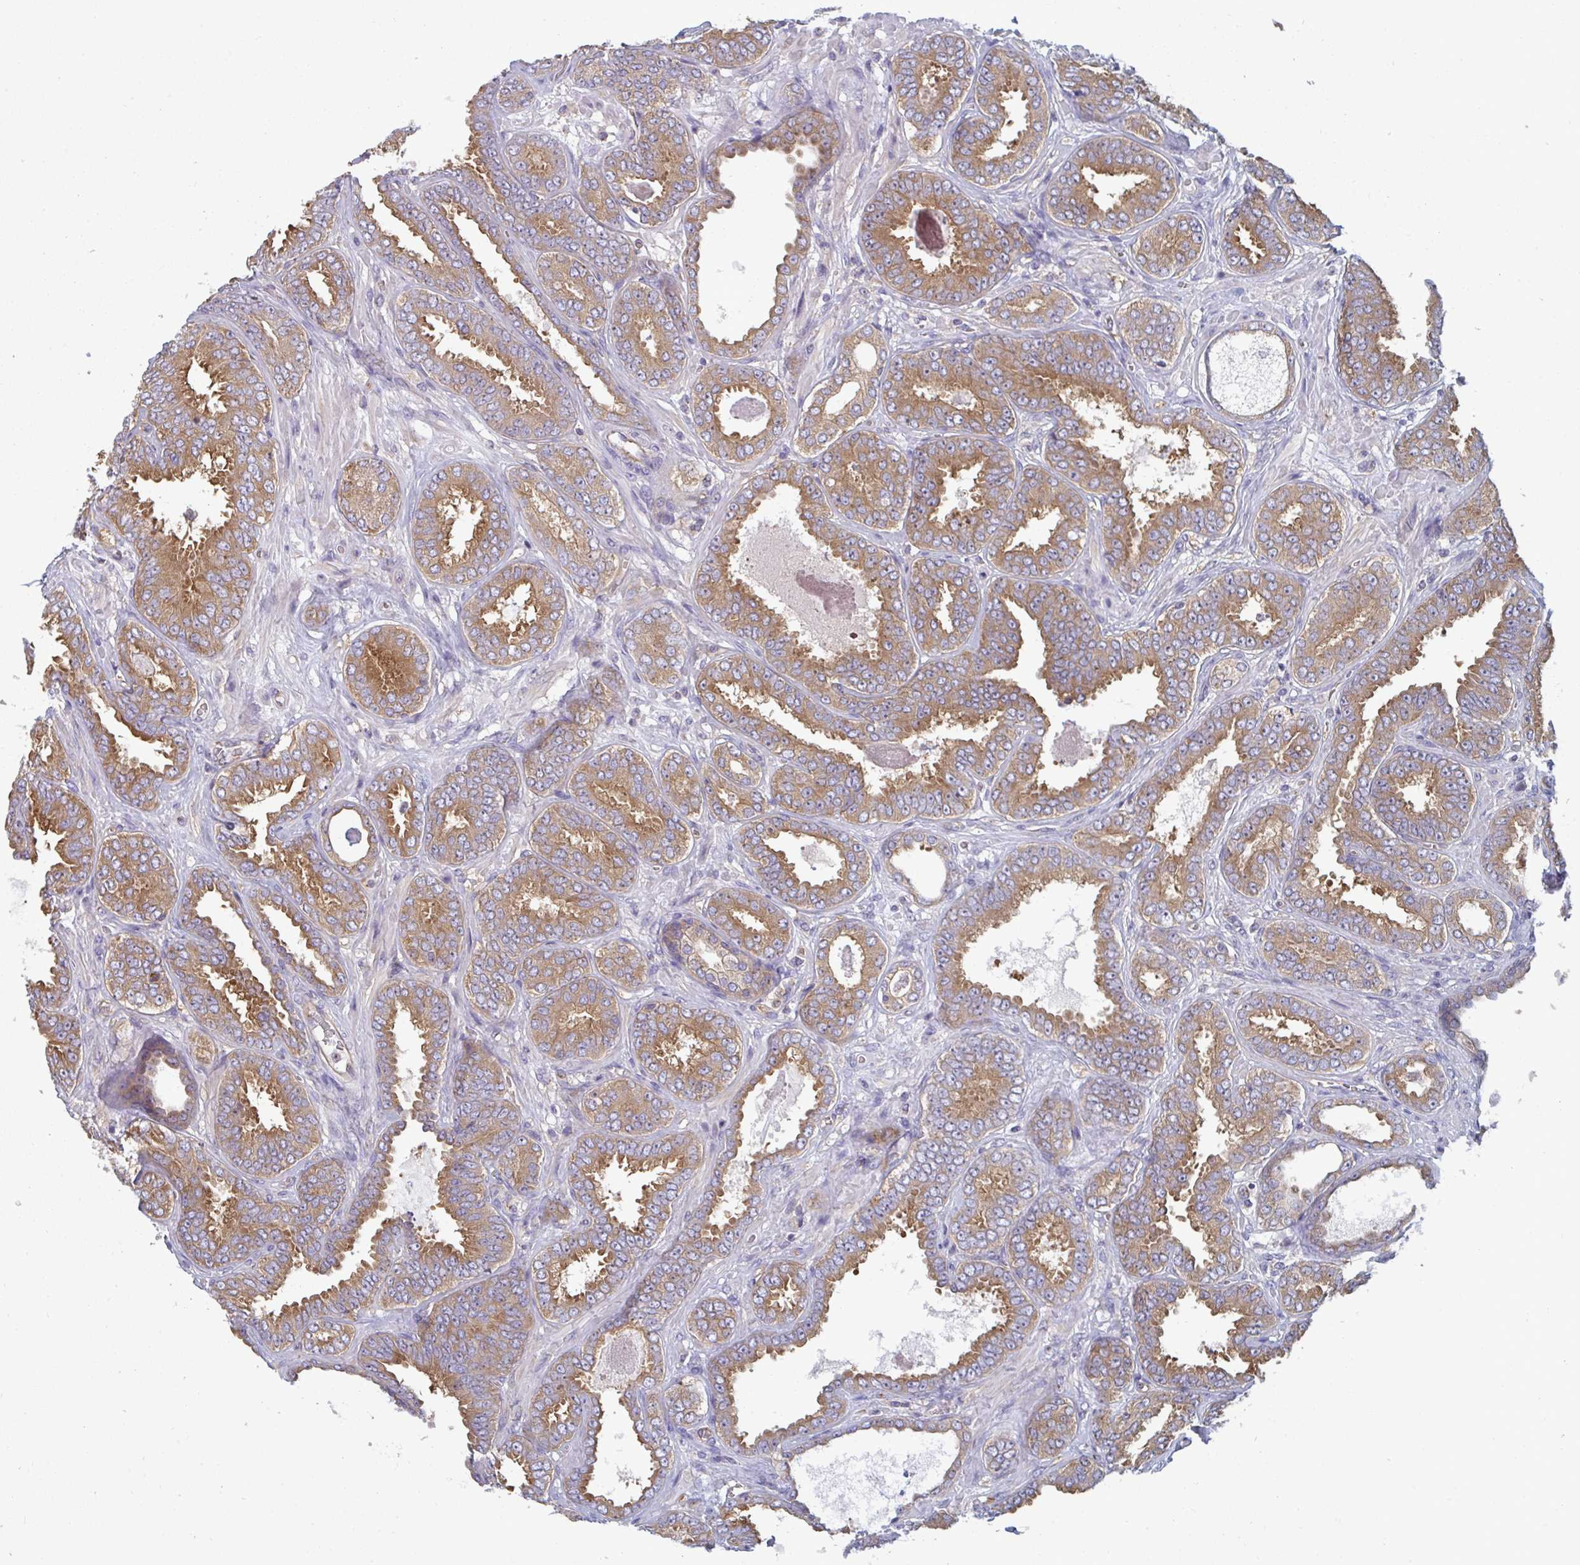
{"staining": {"intensity": "moderate", "quantity": ">75%", "location": "cytoplasmic/membranous"}, "tissue": "prostate cancer", "cell_type": "Tumor cells", "image_type": "cancer", "snomed": [{"axis": "morphology", "description": "Adenocarcinoma, High grade"}, {"axis": "topography", "description": "Prostate"}], "caption": "The immunohistochemical stain highlights moderate cytoplasmic/membranous staining in tumor cells of prostate high-grade adenocarcinoma tissue. The staining was performed using DAB to visualize the protein expression in brown, while the nuclei were stained in blue with hematoxylin (Magnification: 20x).", "gene": "DYNC1I2", "patient": {"sex": "male", "age": 72}}